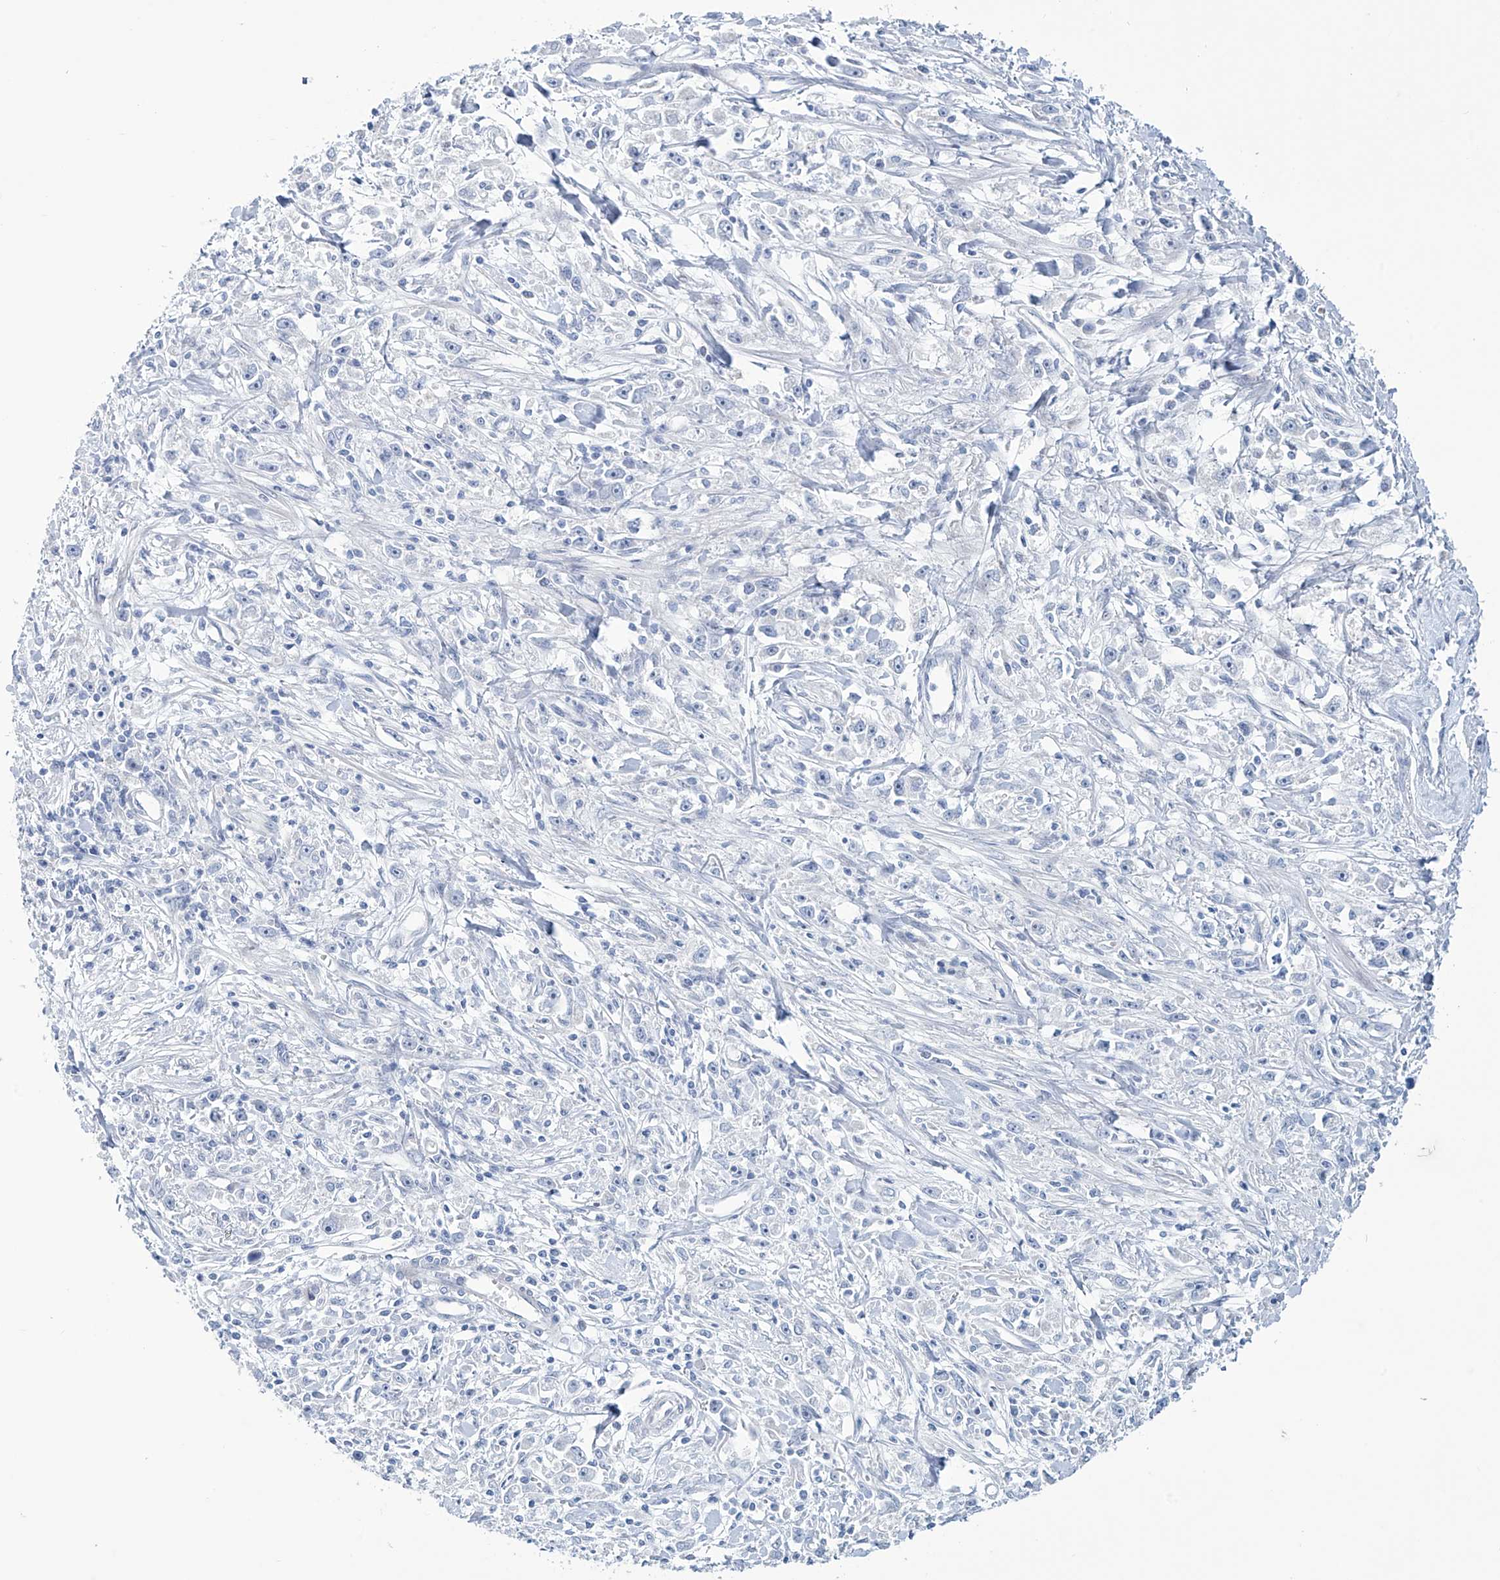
{"staining": {"intensity": "negative", "quantity": "none", "location": "none"}, "tissue": "stomach cancer", "cell_type": "Tumor cells", "image_type": "cancer", "snomed": [{"axis": "morphology", "description": "Adenocarcinoma, NOS"}, {"axis": "topography", "description": "Stomach"}], "caption": "IHC histopathology image of human stomach adenocarcinoma stained for a protein (brown), which reveals no positivity in tumor cells.", "gene": "TRIM60", "patient": {"sex": "female", "age": 59}}